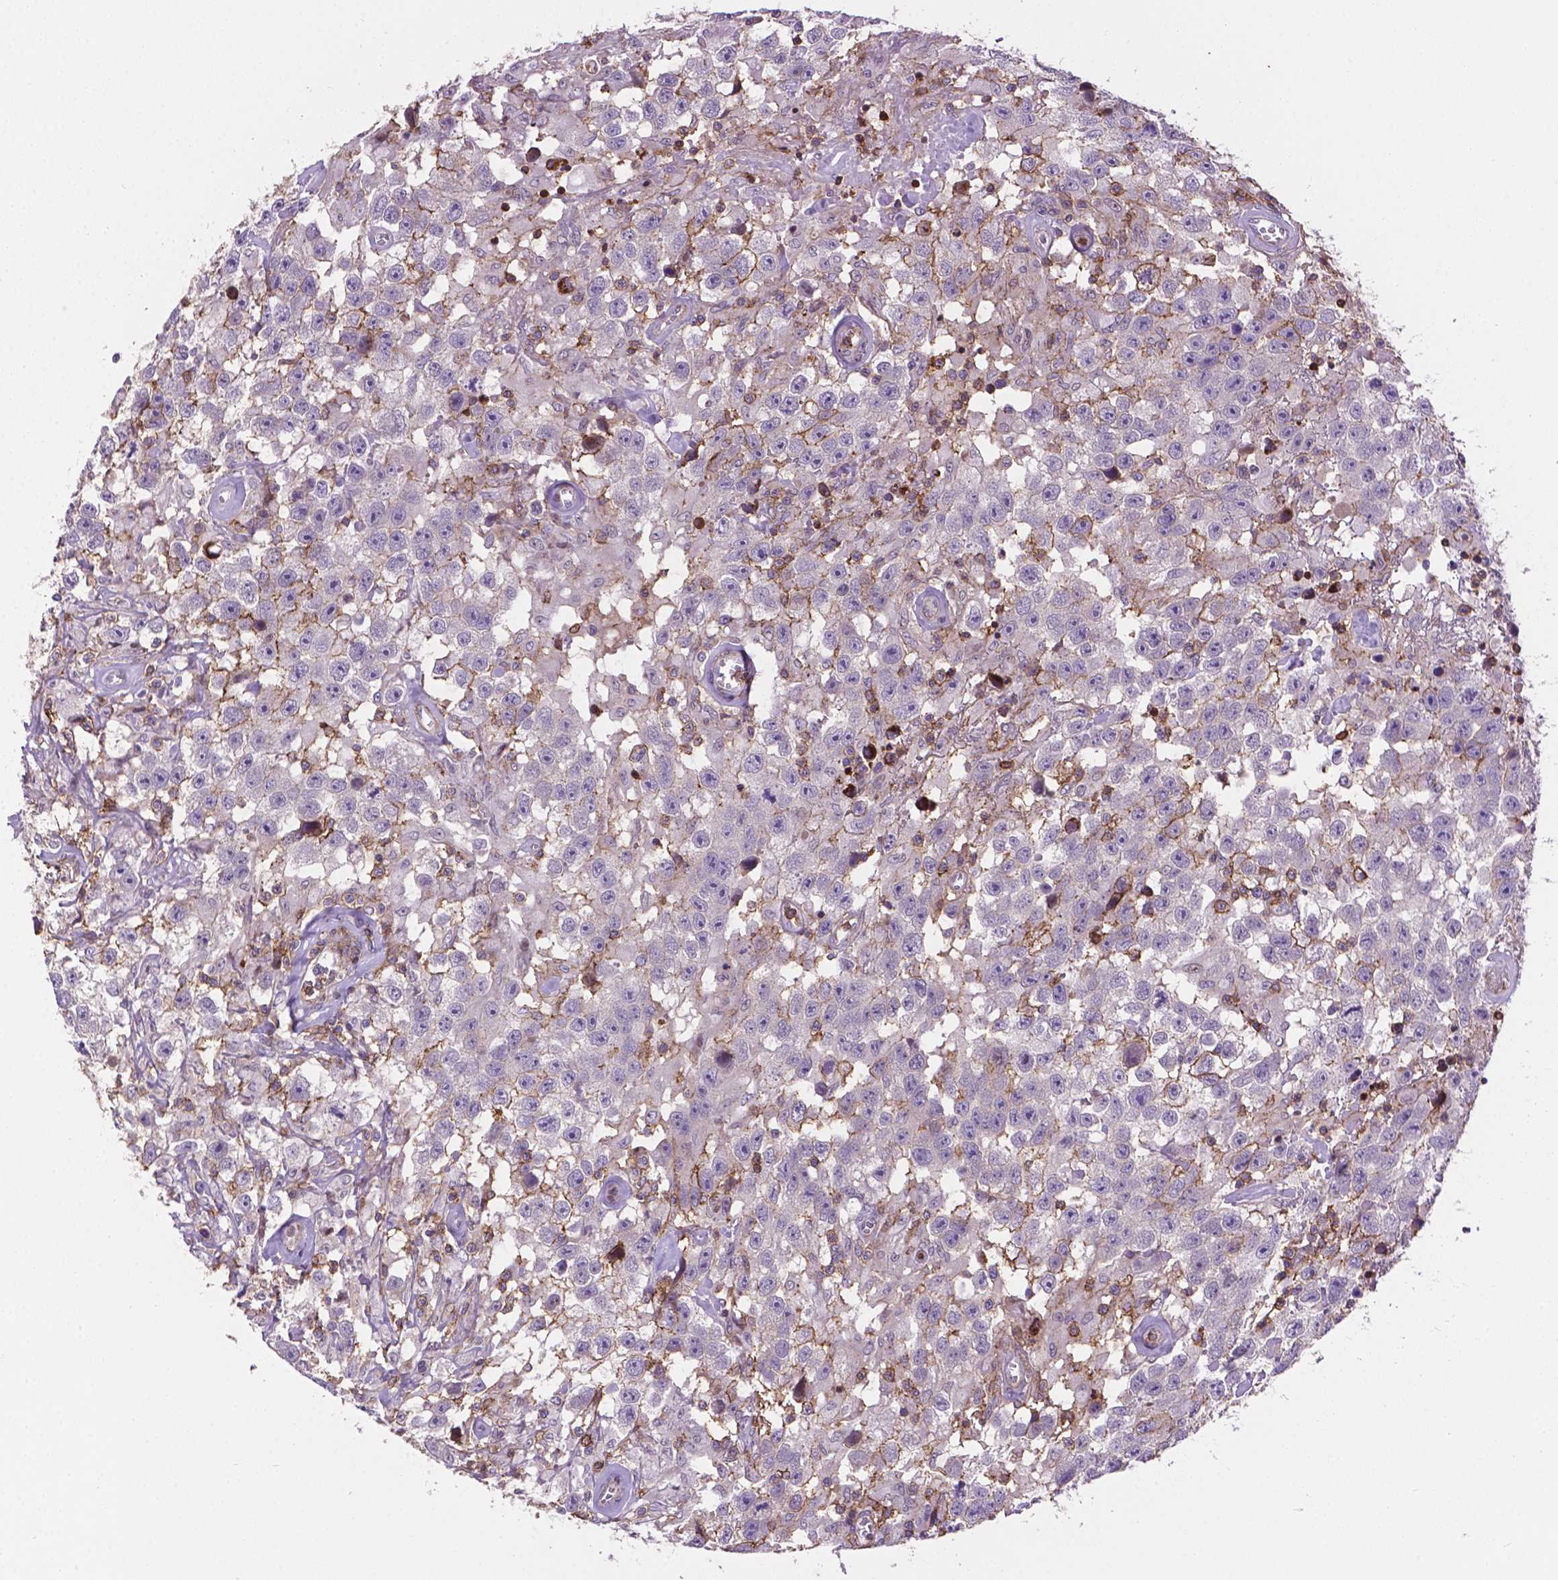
{"staining": {"intensity": "negative", "quantity": "none", "location": "none"}, "tissue": "testis cancer", "cell_type": "Tumor cells", "image_type": "cancer", "snomed": [{"axis": "morphology", "description": "Seminoma, NOS"}, {"axis": "topography", "description": "Testis"}], "caption": "Immunohistochemical staining of testis seminoma demonstrates no significant expression in tumor cells. (DAB immunohistochemistry (IHC), high magnification).", "gene": "ACAD10", "patient": {"sex": "male", "age": 43}}